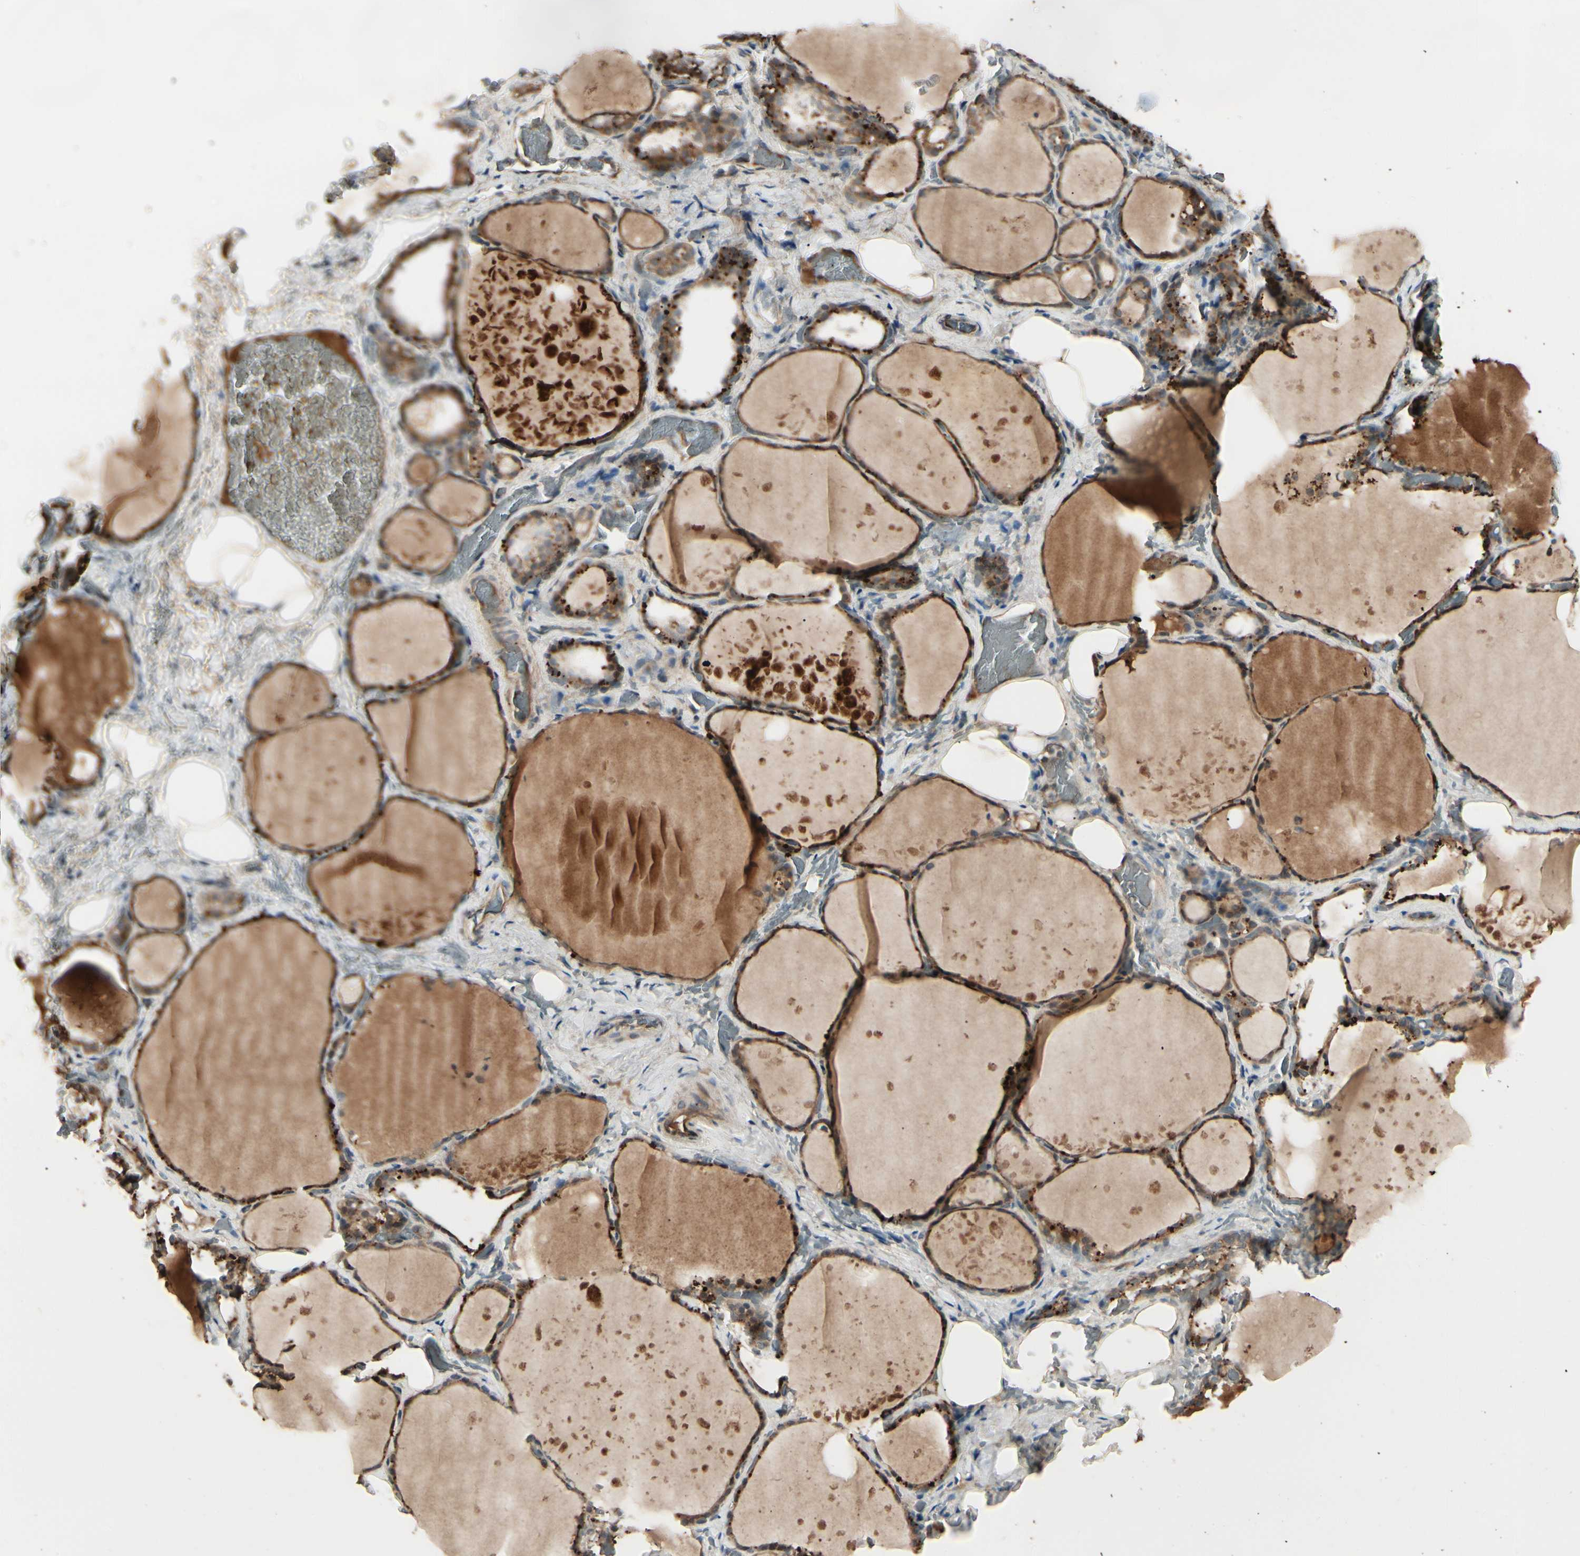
{"staining": {"intensity": "strong", "quantity": ">75%", "location": "cytoplasmic/membranous,nuclear"}, "tissue": "thyroid gland", "cell_type": "Glandular cells", "image_type": "normal", "snomed": [{"axis": "morphology", "description": "Normal tissue, NOS"}, {"axis": "topography", "description": "Thyroid gland"}], "caption": "Glandular cells exhibit high levels of strong cytoplasmic/membranous,nuclear staining in about >75% of cells in unremarkable human thyroid gland.", "gene": "RNF14", "patient": {"sex": "male", "age": 61}}